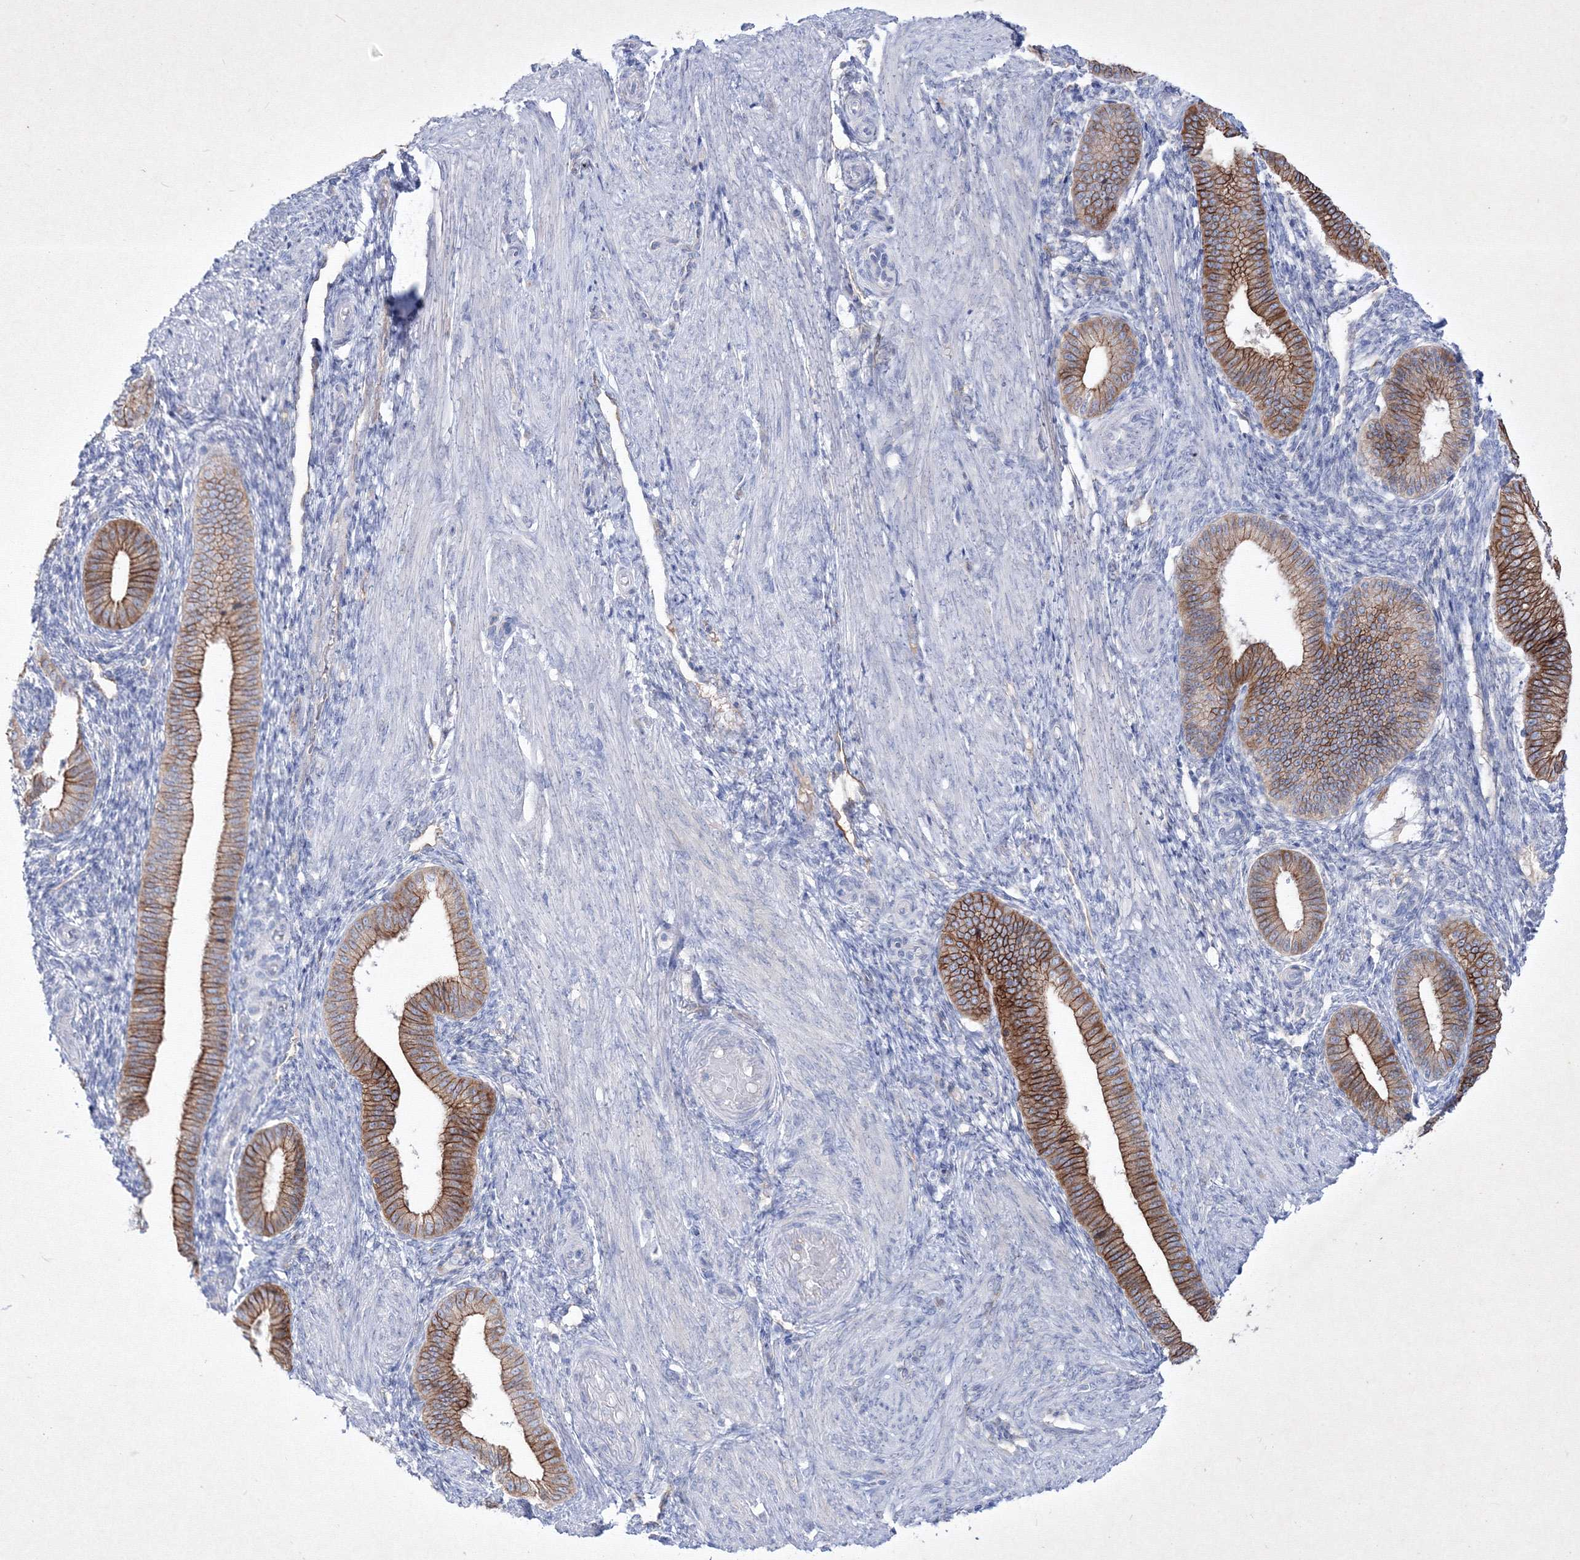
{"staining": {"intensity": "negative", "quantity": "none", "location": "none"}, "tissue": "endometrium", "cell_type": "Cells in endometrial stroma", "image_type": "normal", "snomed": [{"axis": "morphology", "description": "Normal tissue, NOS"}, {"axis": "topography", "description": "Endometrium"}], "caption": "This is an immunohistochemistry image of benign endometrium. There is no staining in cells in endometrial stroma.", "gene": "TMEM139", "patient": {"sex": "female", "age": 39}}